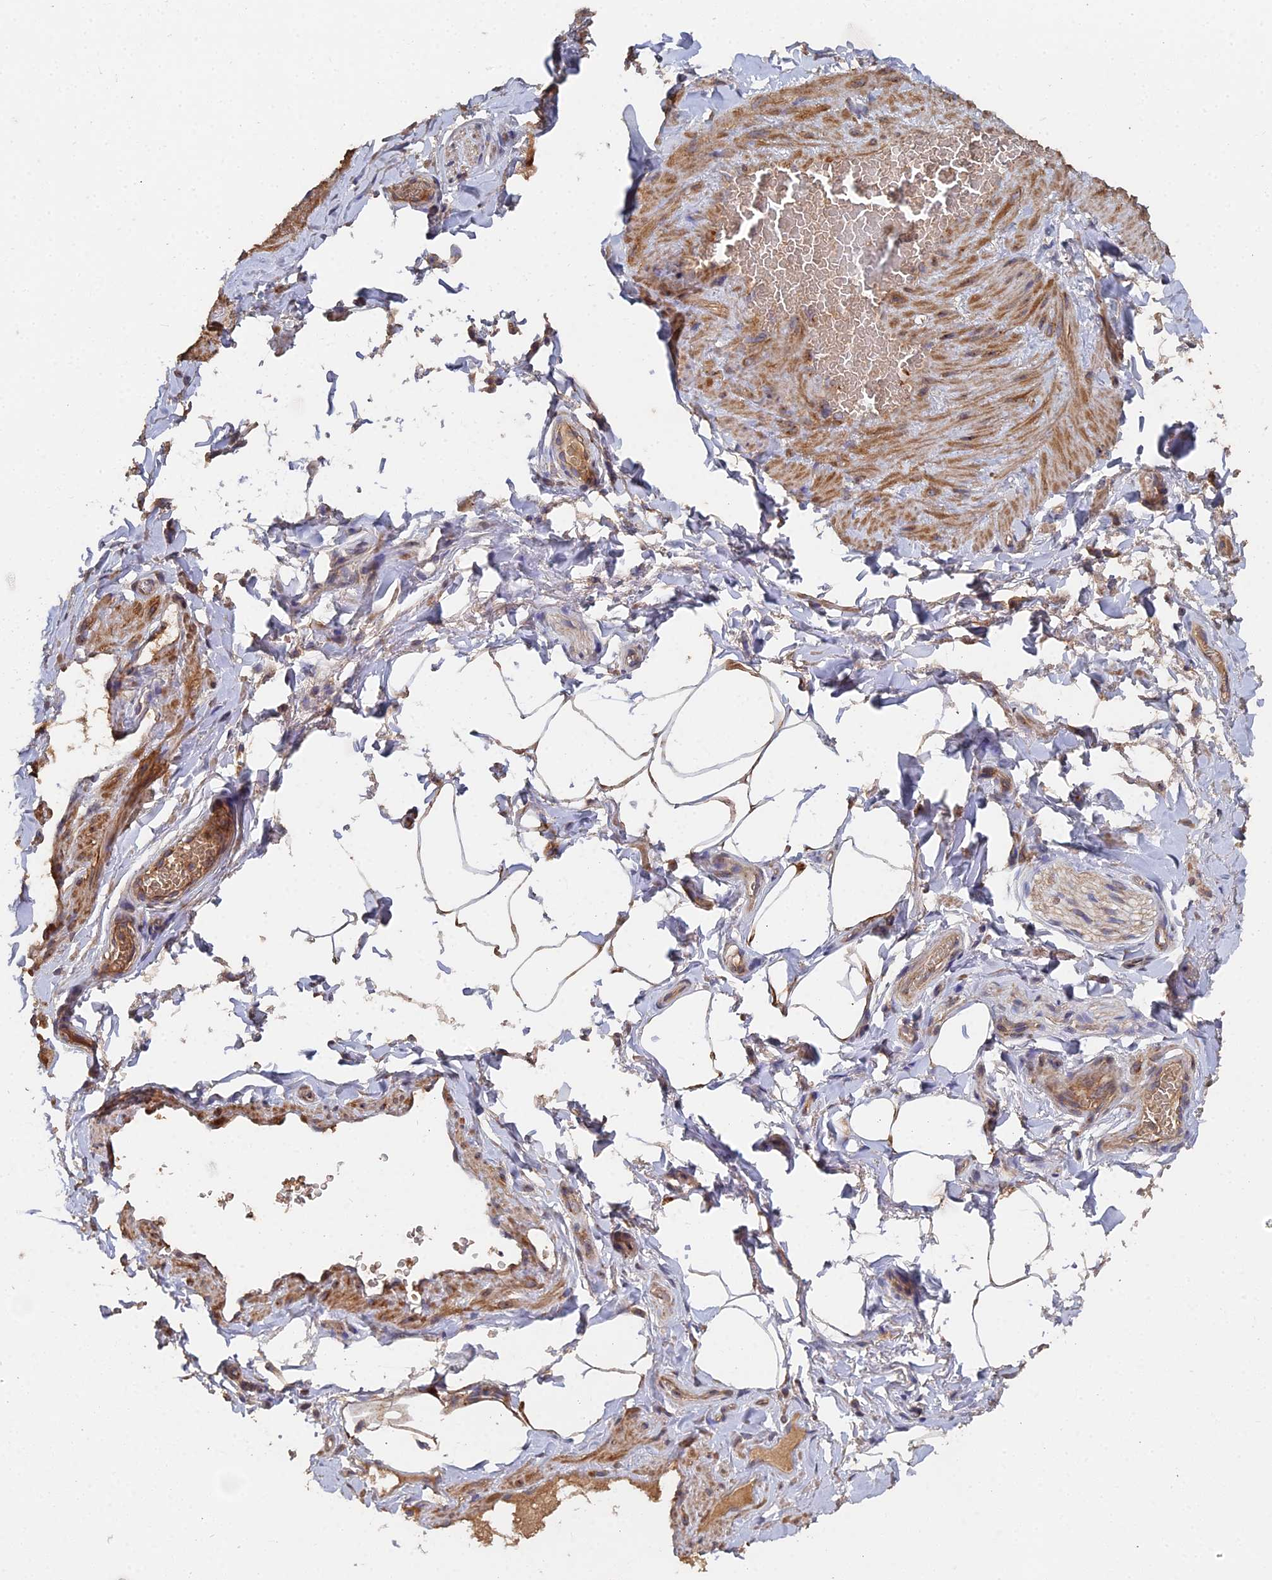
{"staining": {"intensity": "moderate", "quantity": ">75%", "location": "cytoplasmic/membranous"}, "tissue": "adipose tissue", "cell_type": "Adipocytes", "image_type": "normal", "snomed": [{"axis": "morphology", "description": "Normal tissue, NOS"}, {"axis": "topography", "description": "Soft tissue"}, {"axis": "topography", "description": "Vascular tissue"}], "caption": "Immunohistochemistry micrograph of benign adipose tissue: adipose tissue stained using immunohistochemistry reveals medium levels of moderate protein expression localized specifically in the cytoplasmic/membranous of adipocytes, appearing as a cytoplasmic/membranous brown color.", "gene": "SPANXN4", "patient": {"sex": "male", "age": 54}}